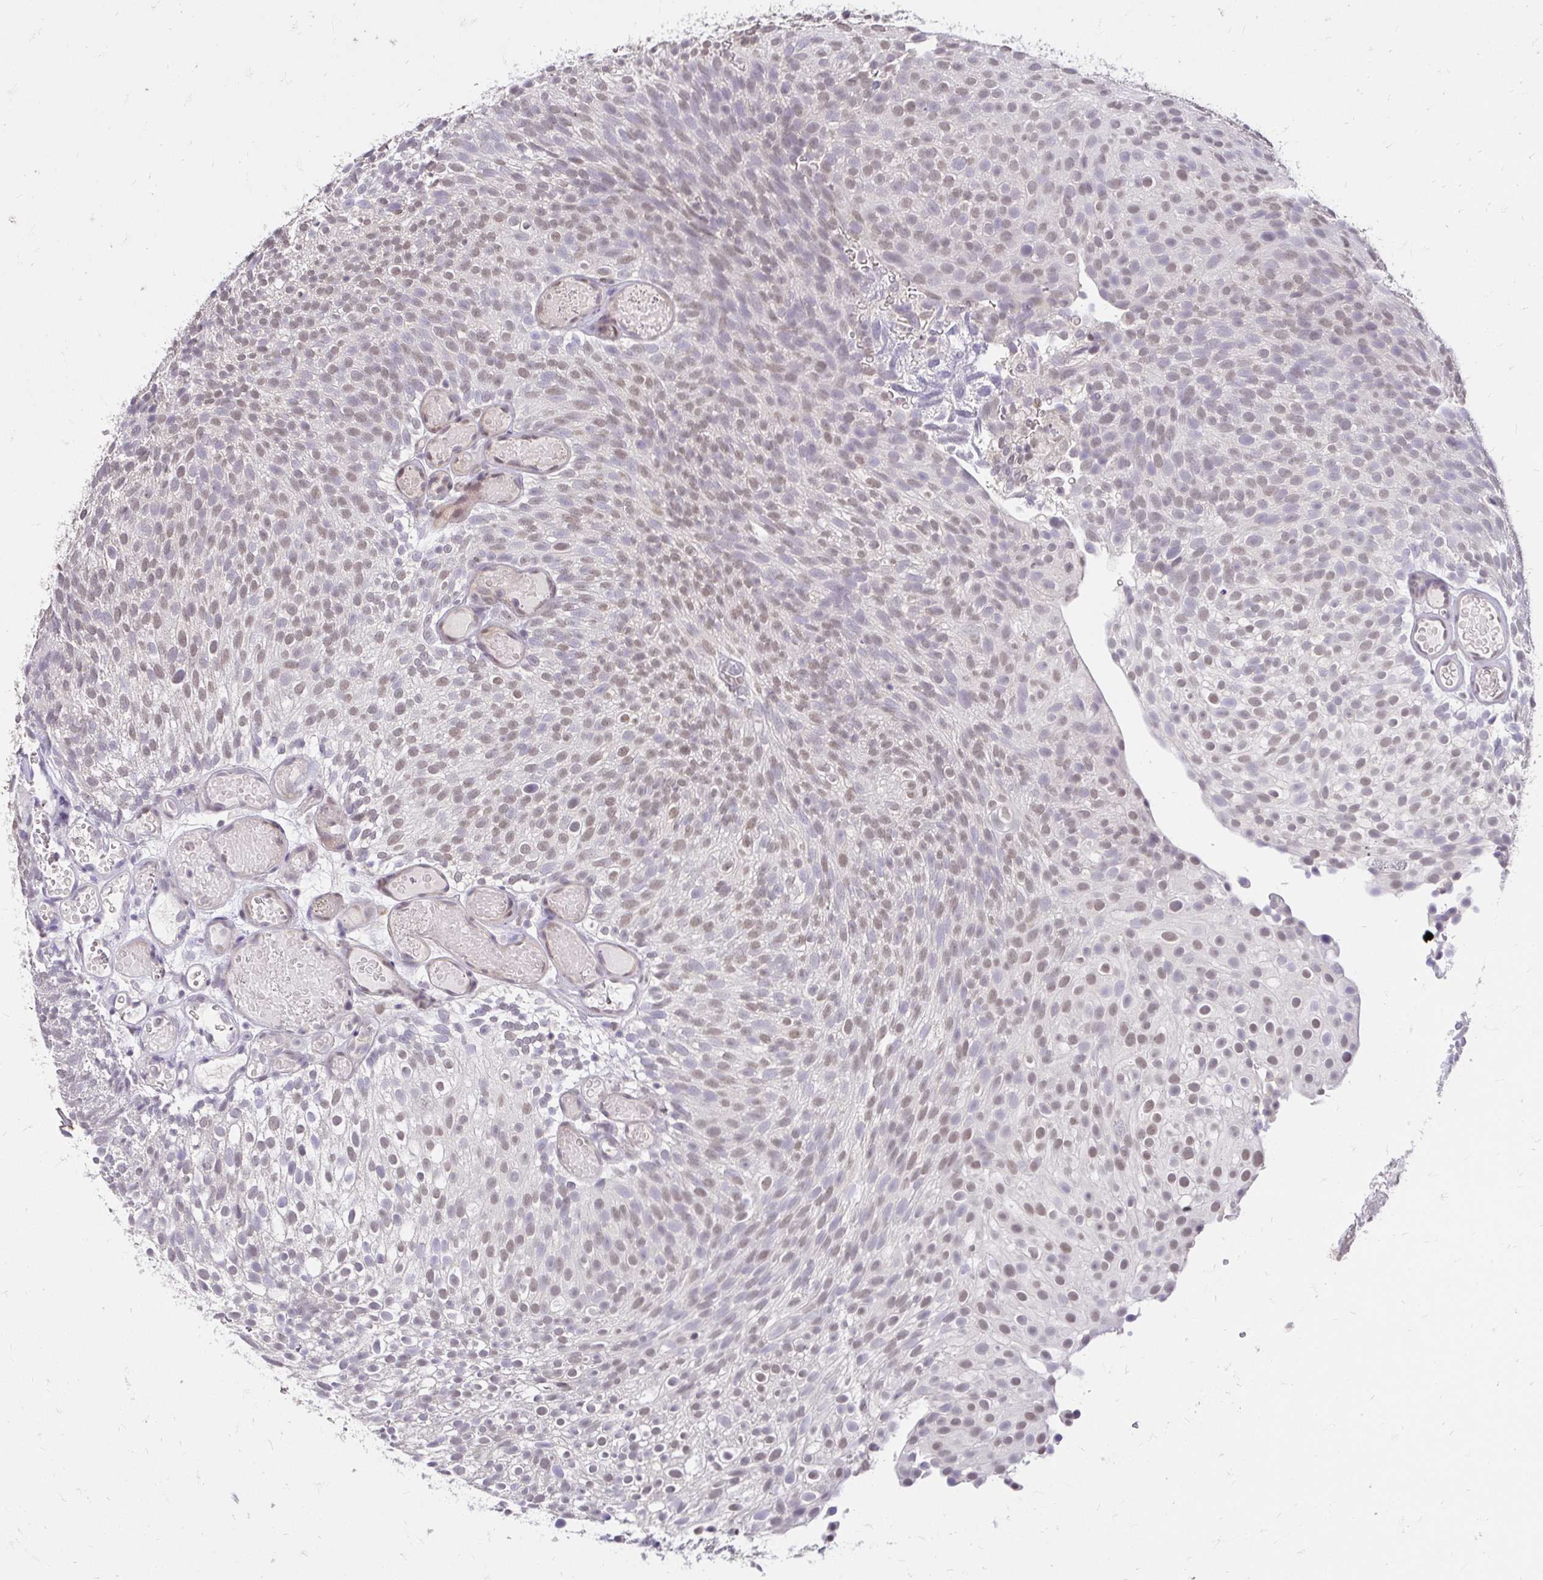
{"staining": {"intensity": "moderate", "quantity": "25%-75%", "location": "nuclear"}, "tissue": "urothelial cancer", "cell_type": "Tumor cells", "image_type": "cancer", "snomed": [{"axis": "morphology", "description": "Urothelial carcinoma, Low grade"}, {"axis": "topography", "description": "Urinary bladder"}], "caption": "Protein analysis of low-grade urothelial carcinoma tissue reveals moderate nuclear staining in about 25%-75% of tumor cells.", "gene": "RIMS4", "patient": {"sex": "male", "age": 78}}